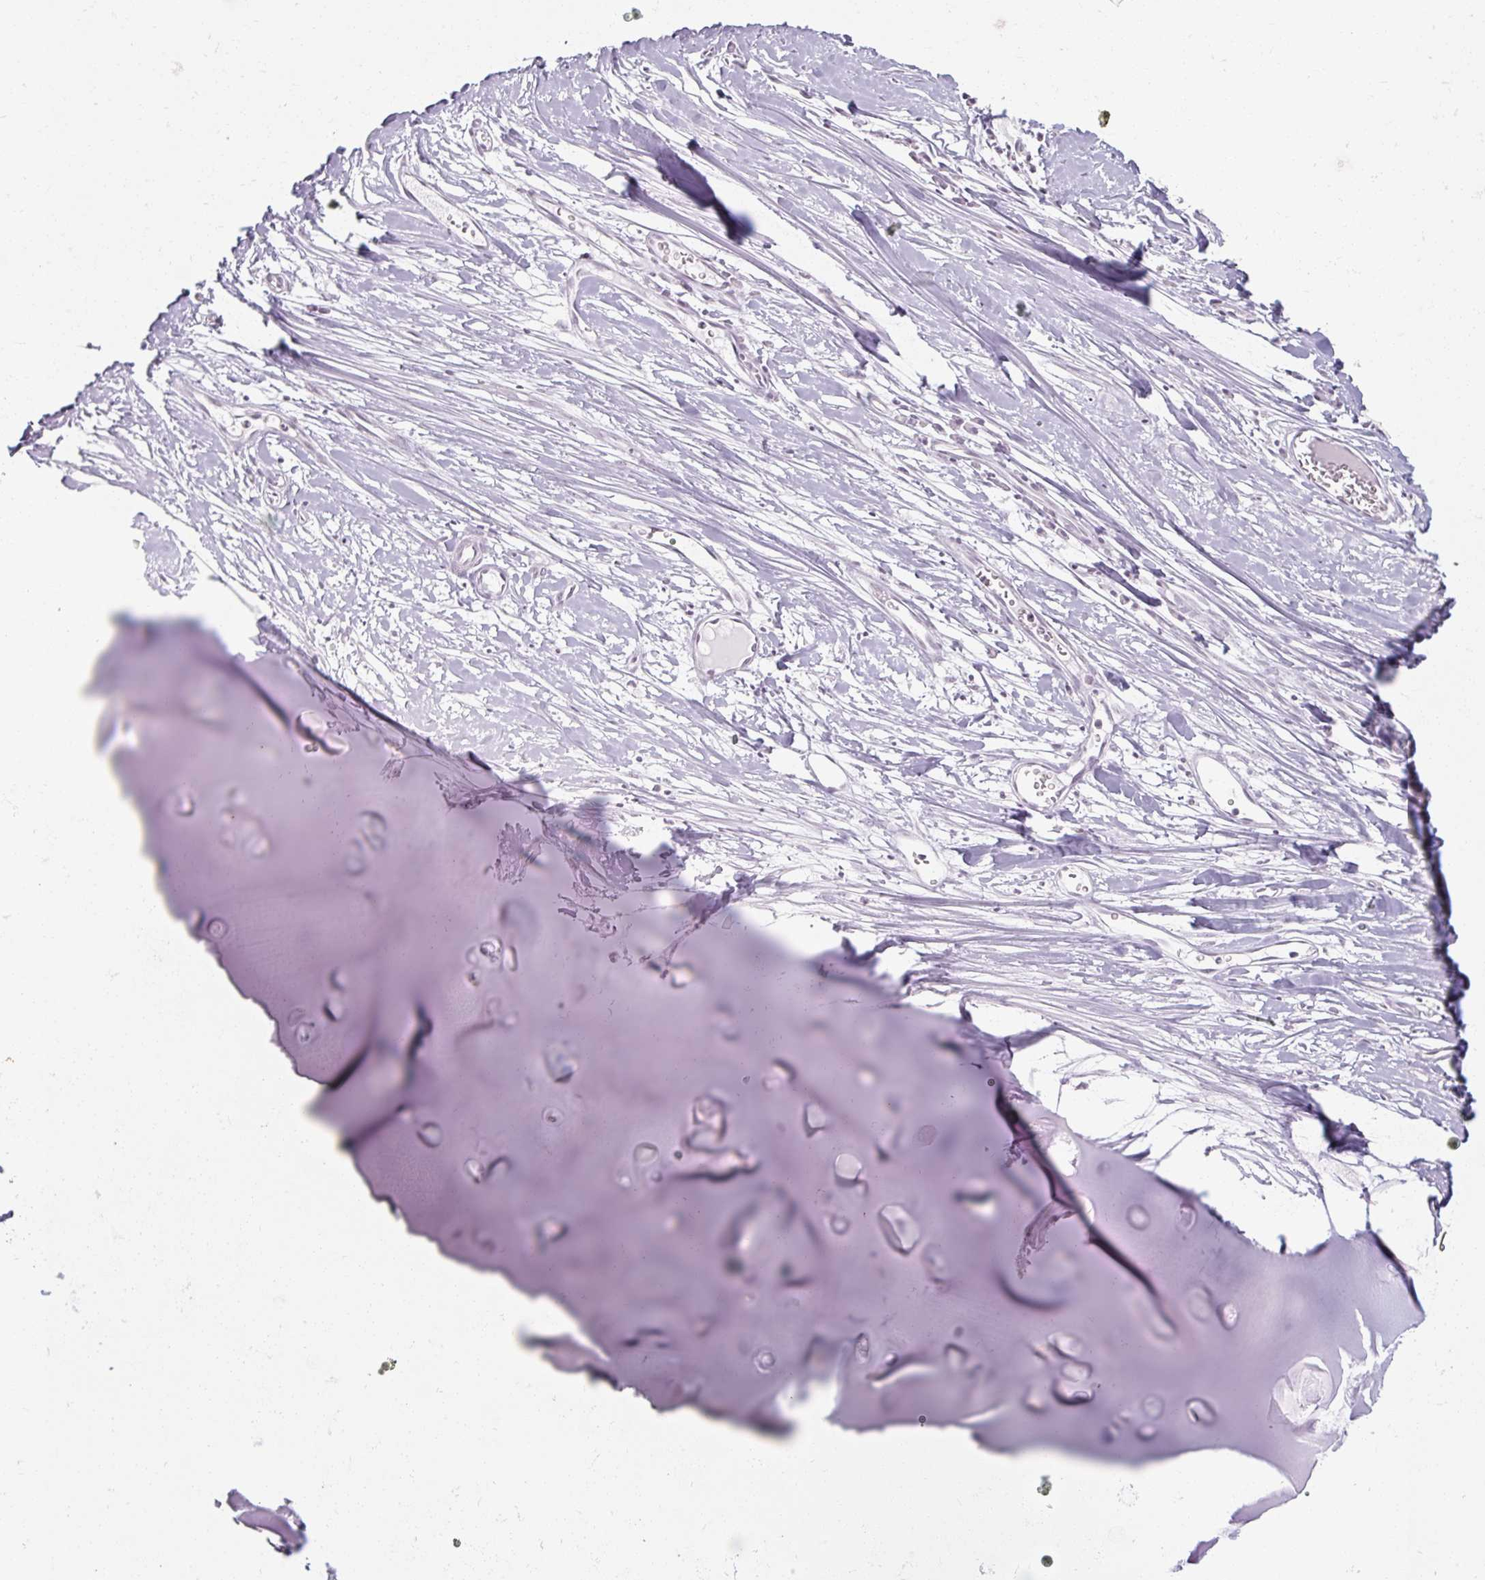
{"staining": {"intensity": "negative", "quantity": "none", "location": "none"}, "tissue": "soft tissue", "cell_type": "Chondrocytes", "image_type": "normal", "snomed": [{"axis": "morphology", "description": "Normal tissue, NOS"}, {"axis": "topography", "description": "Cartilage tissue"}], "caption": "The micrograph demonstrates no staining of chondrocytes in unremarkable soft tissue.", "gene": "ENSG00000291316", "patient": {"sex": "male", "age": 57}}